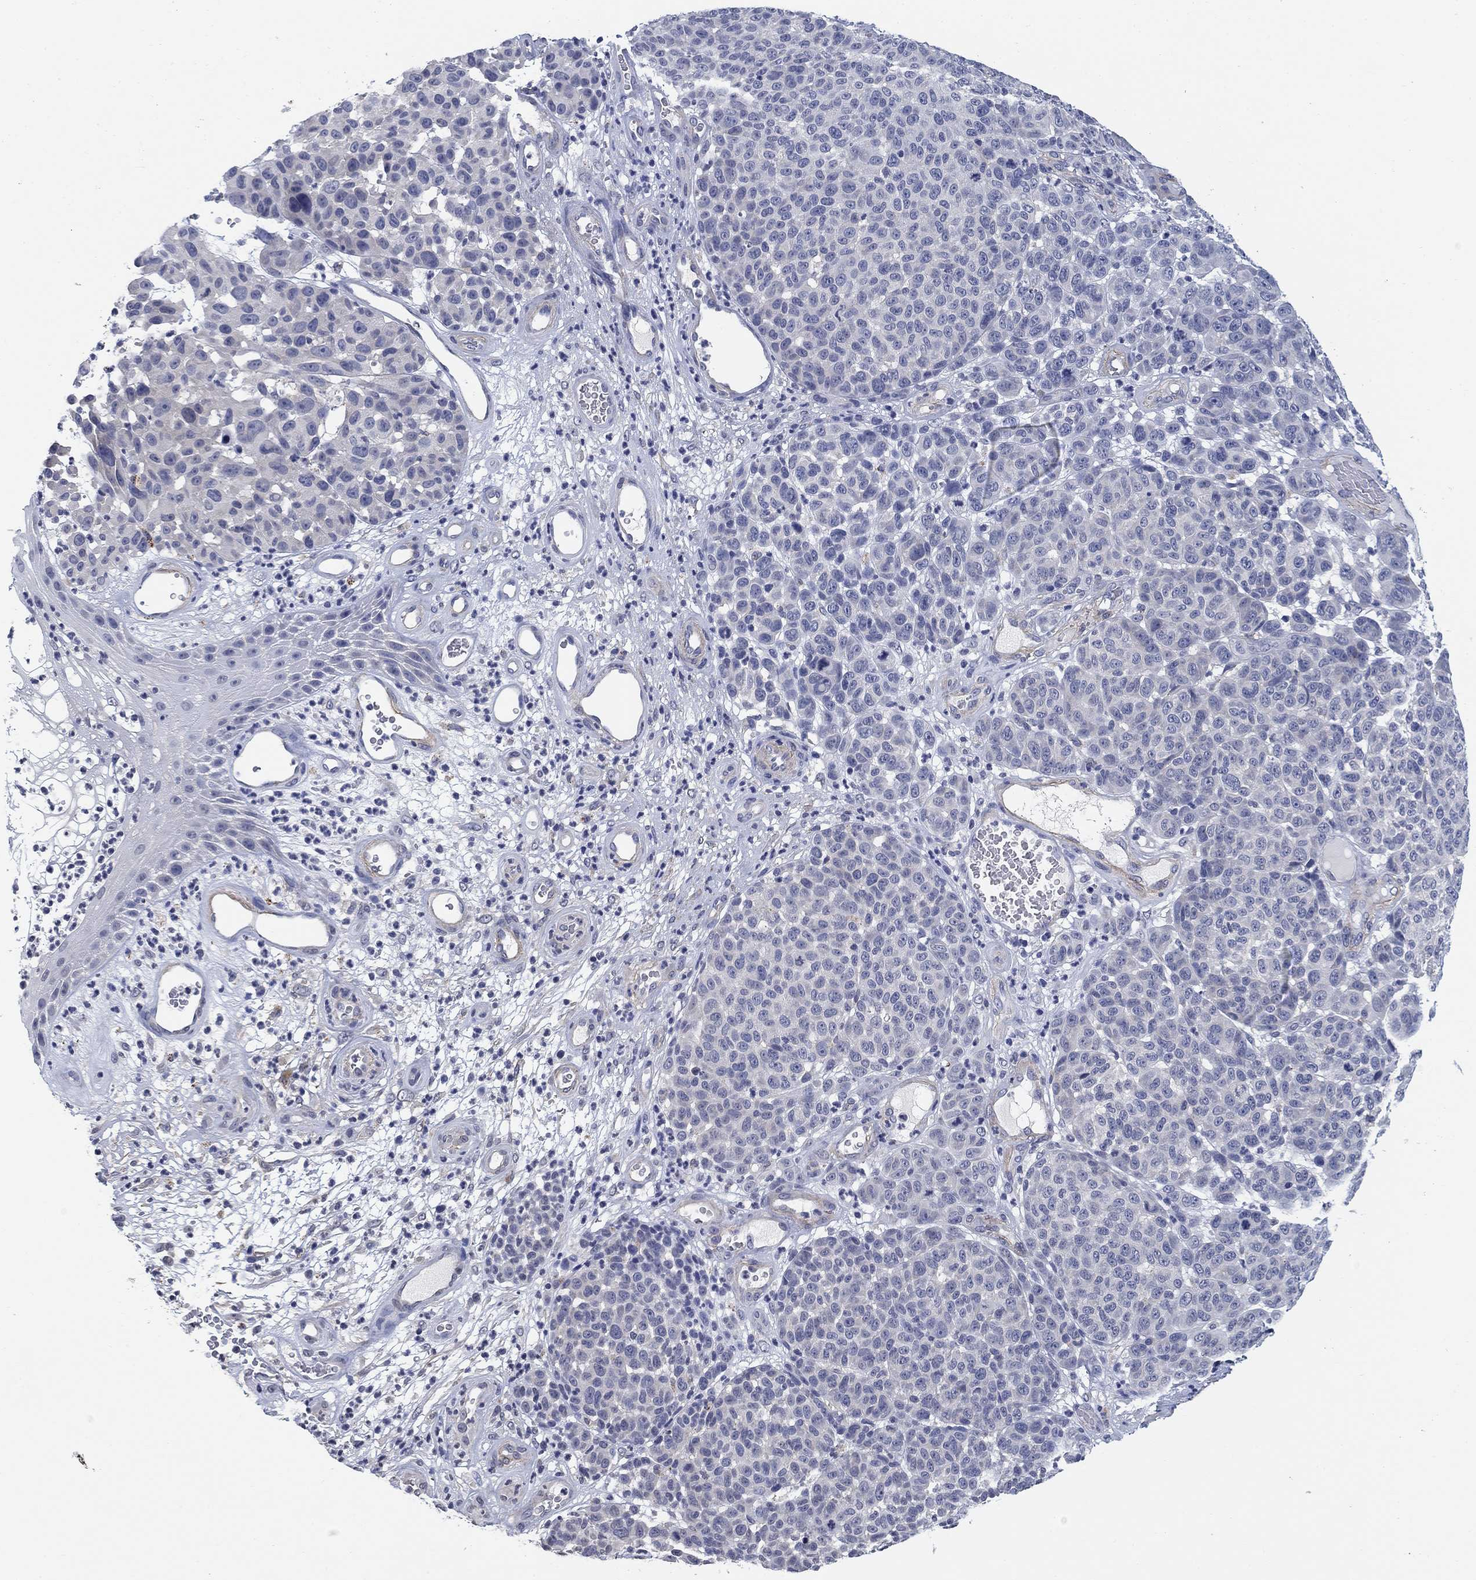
{"staining": {"intensity": "negative", "quantity": "none", "location": "none"}, "tissue": "melanoma", "cell_type": "Tumor cells", "image_type": "cancer", "snomed": [{"axis": "morphology", "description": "Malignant melanoma, NOS"}, {"axis": "topography", "description": "Skin"}], "caption": "The histopathology image demonstrates no staining of tumor cells in malignant melanoma.", "gene": "OTUB2", "patient": {"sex": "male", "age": 59}}